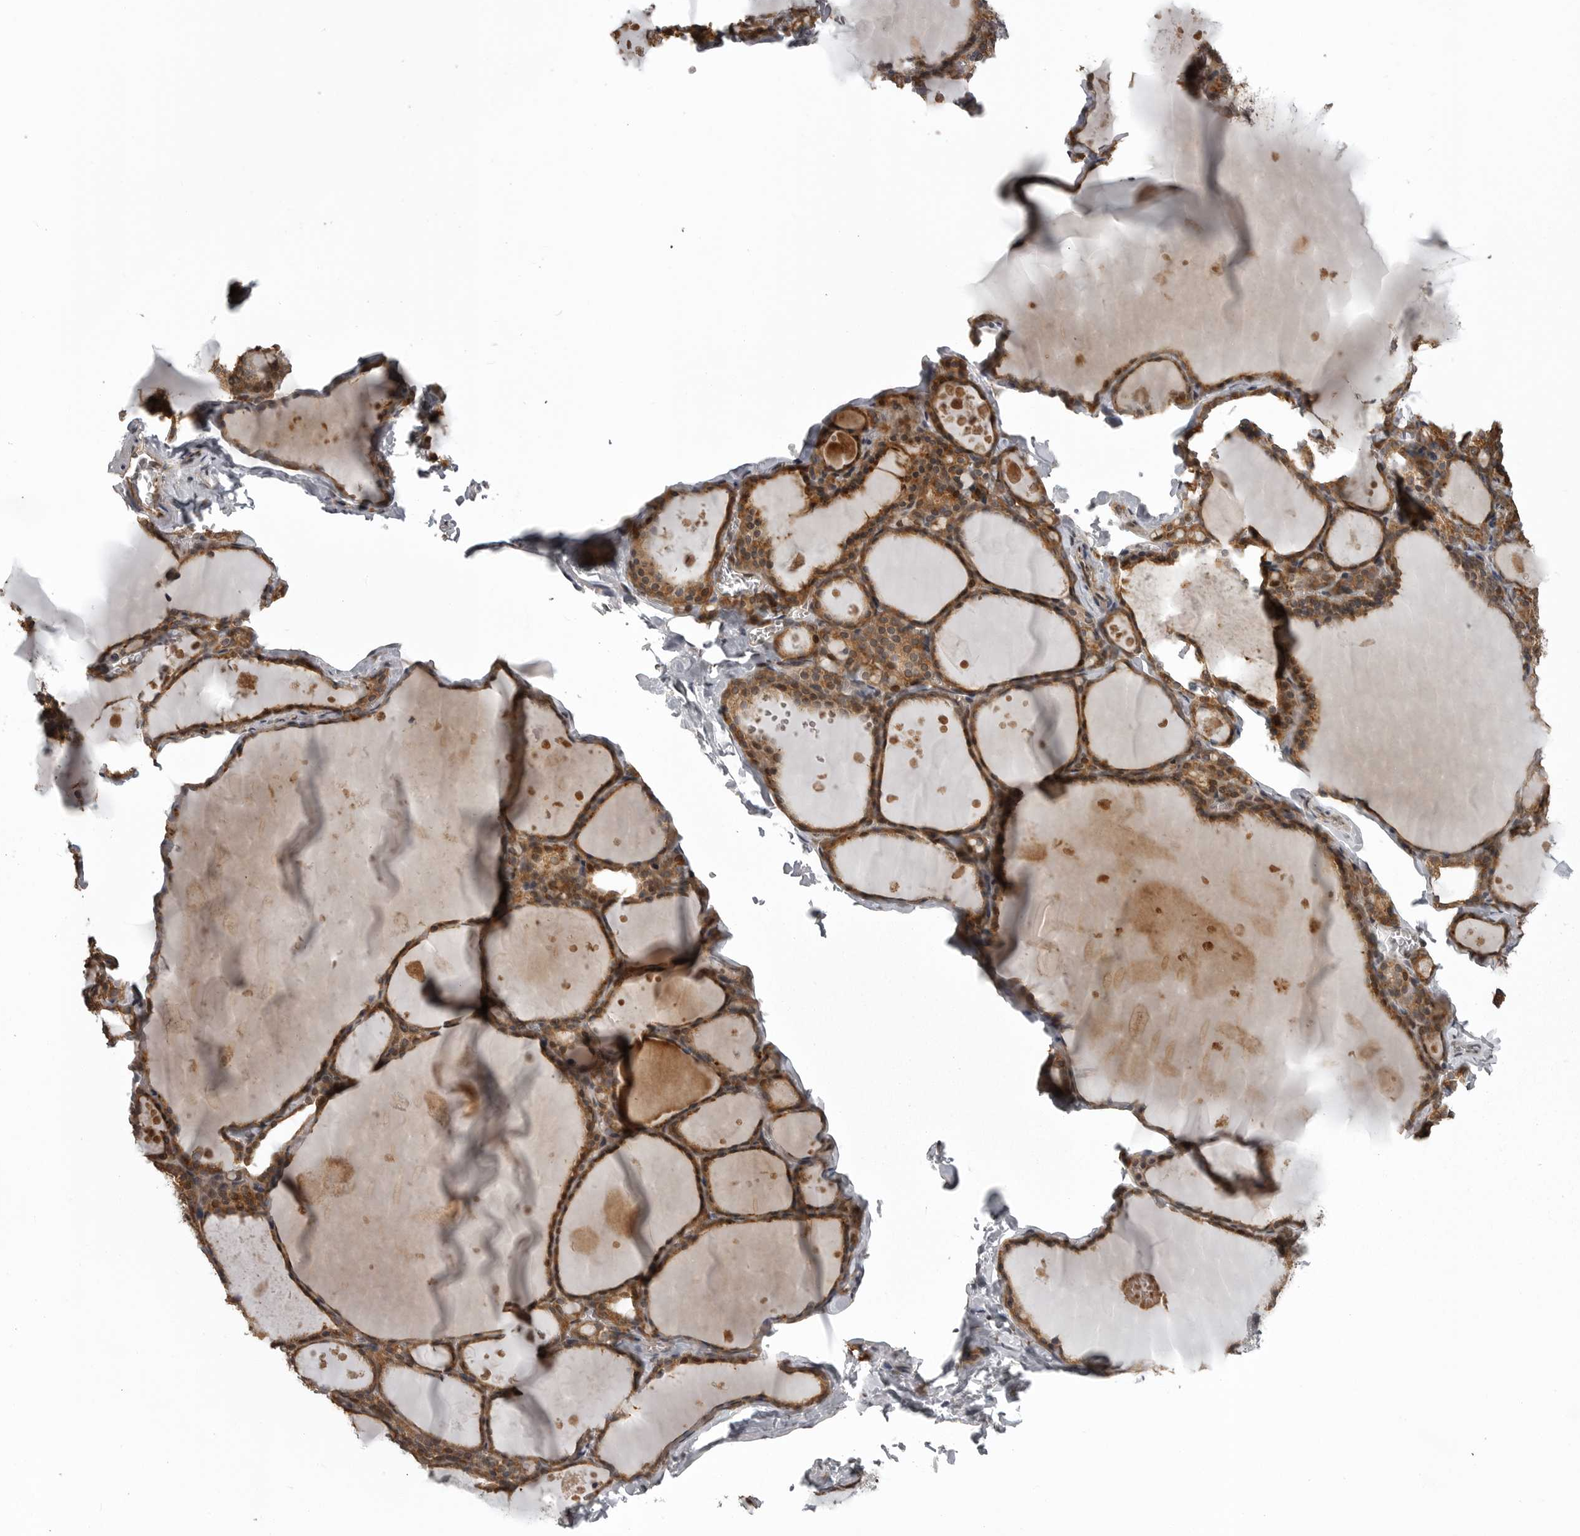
{"staining": {"intensity": "moderate", "quantity": ">75%", "location": "cytoplasmic/membranous"}, "tissue": "thyroid gland", "cell_type": "Glandular cells", "image_type": "normal", "snomed": [{"axis": "morphology", "description": "Normal tissue, NOS"}, {"axis": "topography", "description": "Thyroid gland"}], "caption": "Moderate cytoplasmic/membranous protein expression is seen in approximately >75% of glandular cells in thyroid gland.", "gene": "SNX16", "patient": {"sex": "male", "age": 56}}